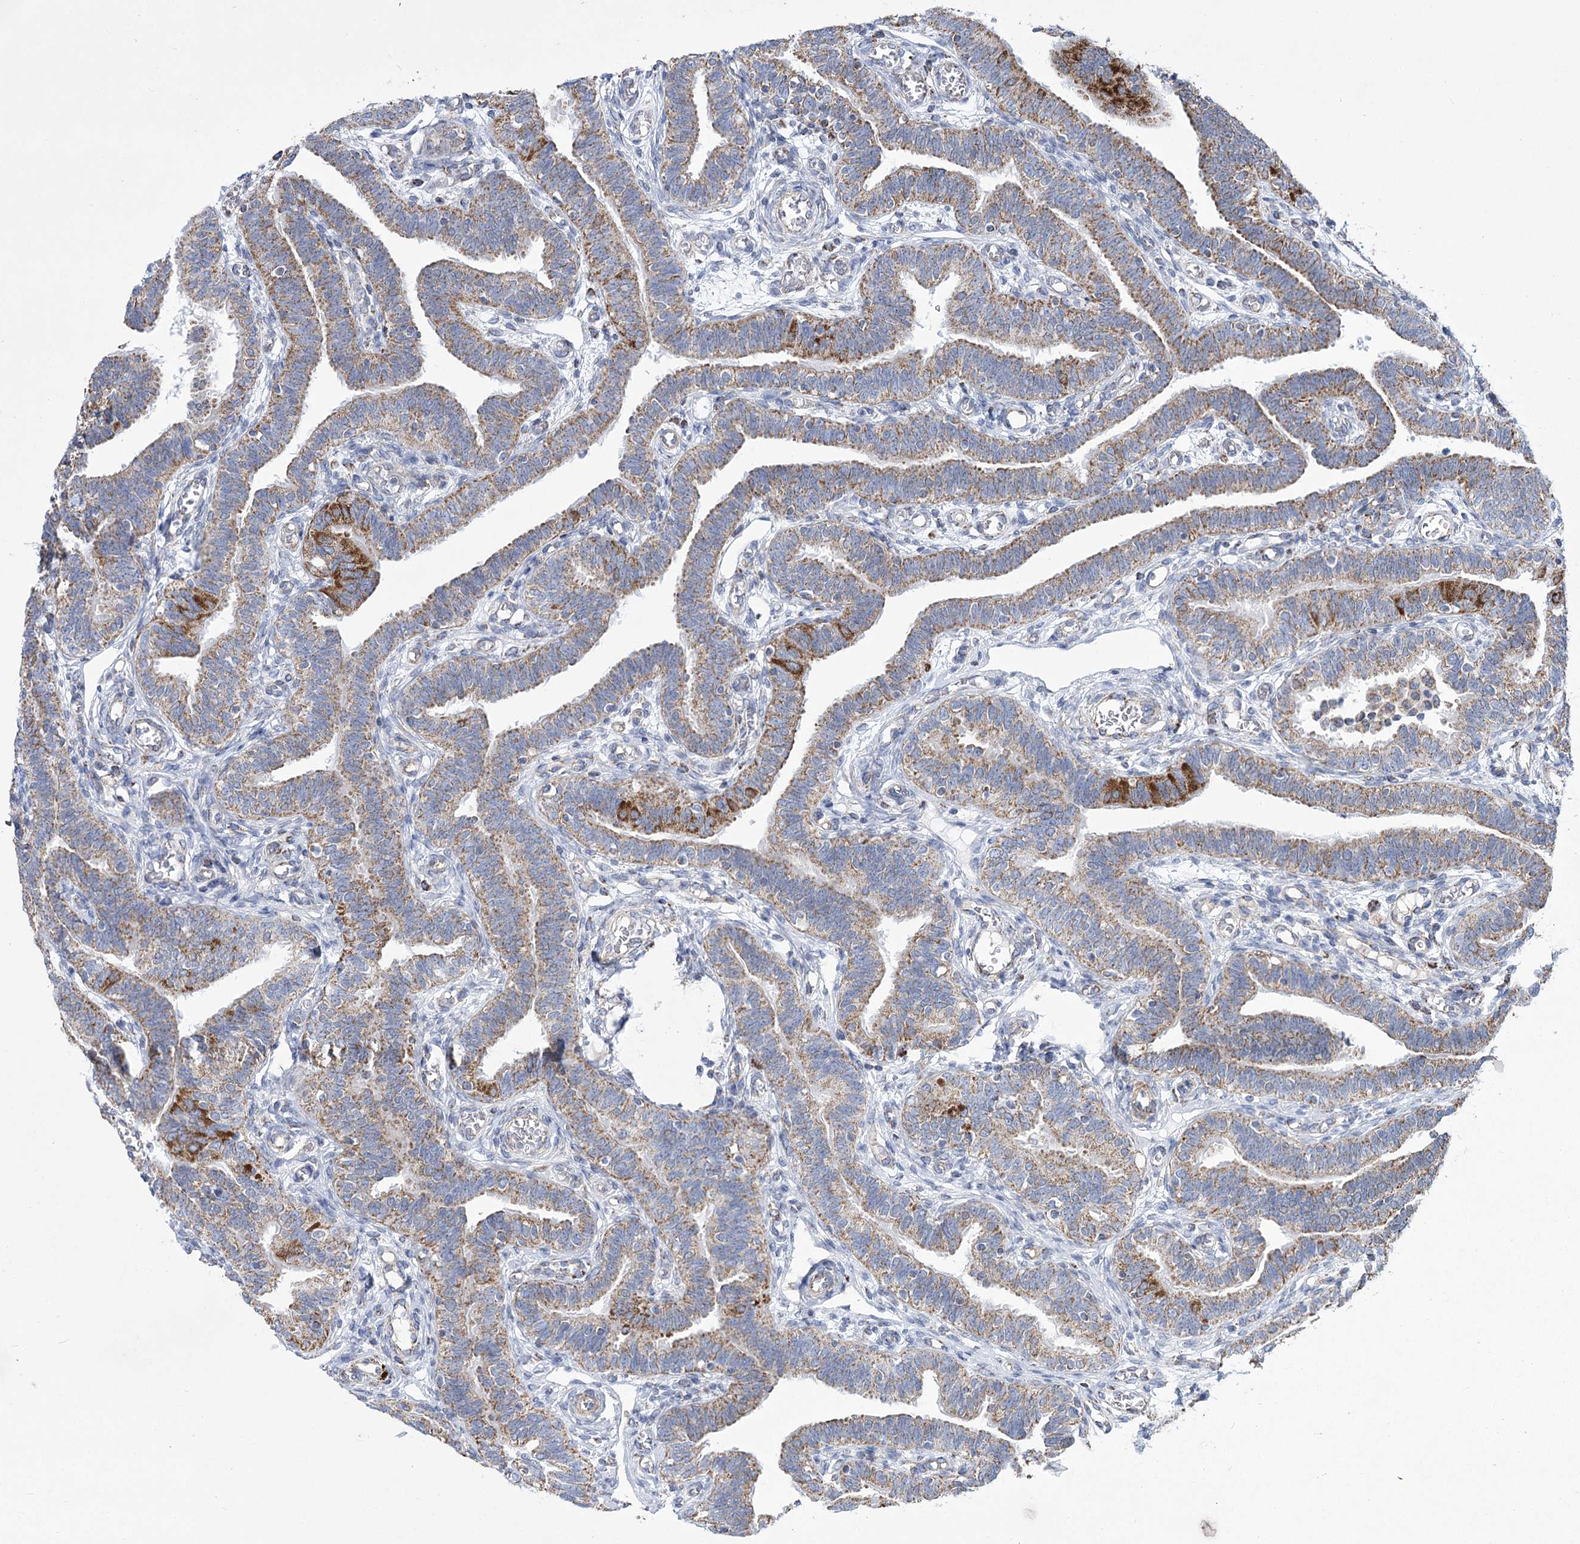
{"staining": {"intensity": "strong", "quantity": "<25%", "location": "cytoplasmic/membranous"}, "tissue": "fallopian tube", "cell_type": "Glandular cells", "image_type": "normal", "snomed": [{"axis": "morphology", "description": "Normal tissue, NOS"}, {"axis": "topography", "description": "Fallopian tube"}], "caption": "The image exhibits staining of benign fallopian tube, revealing strong cytoplasmic/membranous protein positivity (brown color) within glandular cells. The staining is performed using DAB brown chromogen to label protein expression. The nuclei are counter-stained blue using hematoxylin.", "gene": "PDHB", "patient": {"sex": "female", "age": 39}}